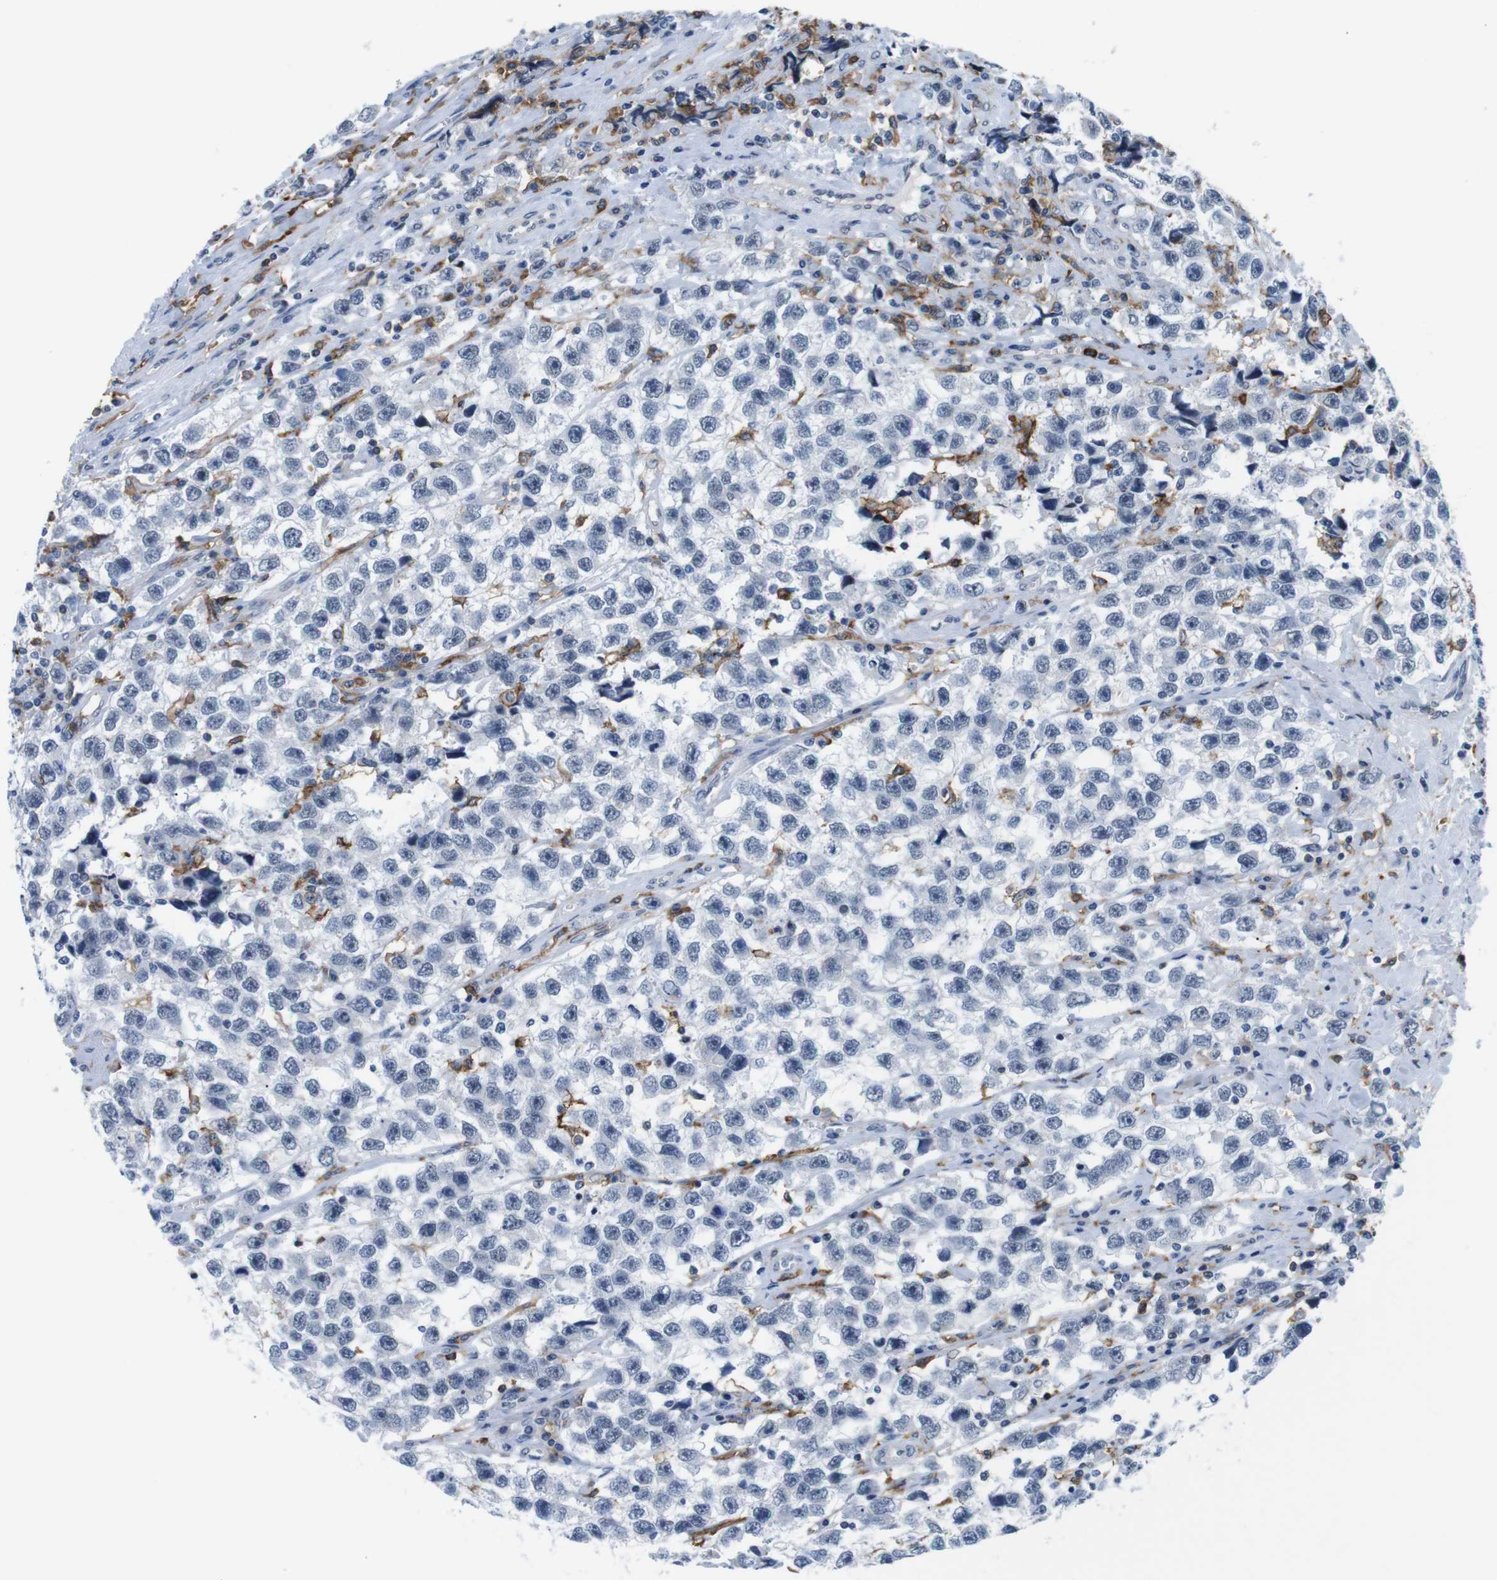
{"staining": {"intensity": "negative", "quantity": "none", "location": "none"}, "tissue": "testis cancer", "cell_type": "Tumor cells", "image_type": "cancer", "snomed": [{"axis": "morphology", "description": "Seminoma, NOS"}, {"axis": "topography", "description": "Testis"}], "caption": "Human testis seminoma stained for a protein using immunohistochemistry reveals no staining in tumor cells.", "gene": "CD300C", "patient": {"sex": "male", "age": 33}}